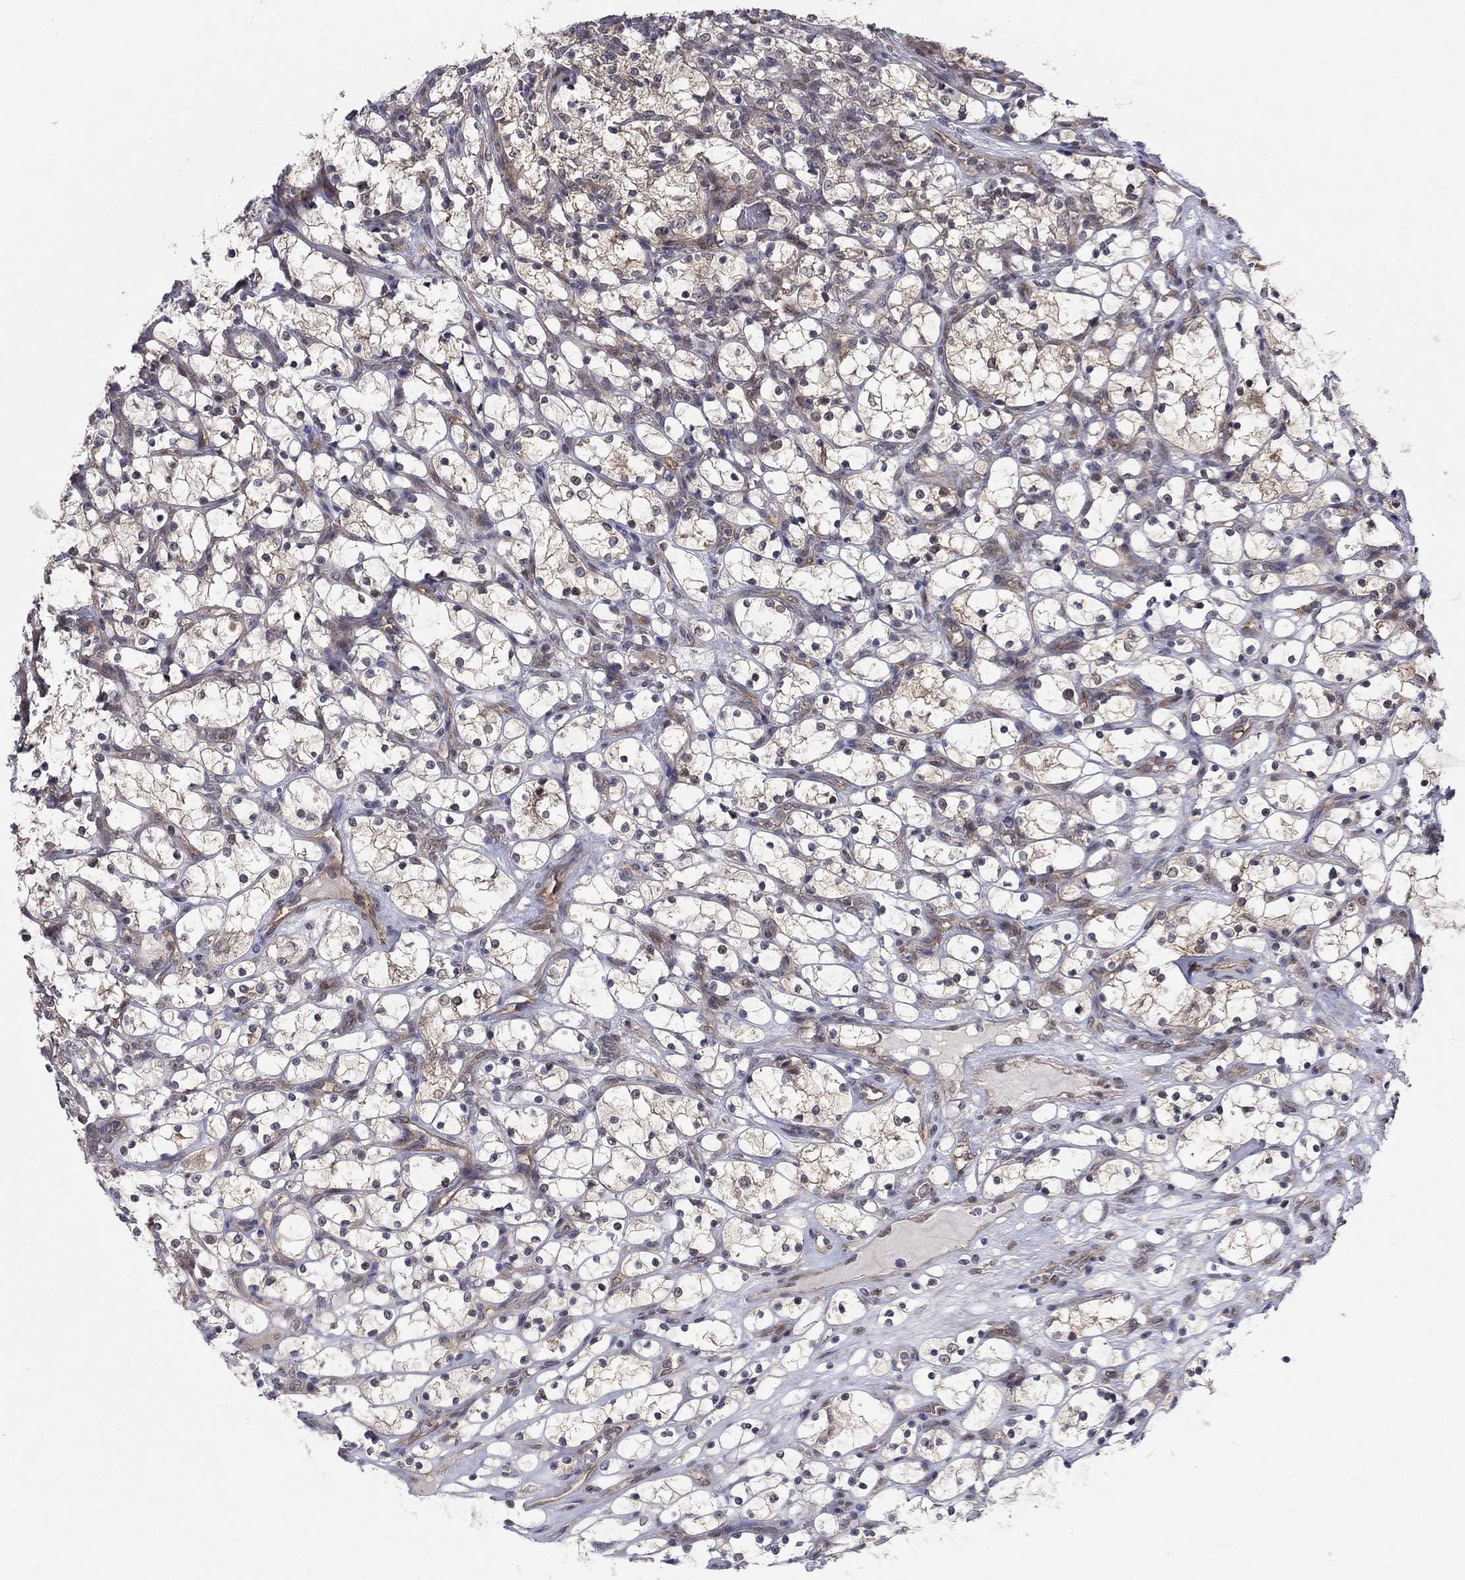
{"staining": {"intensity": "weak", "quantity": "<25%", "location": "cytoplasmic/membranous"}, "tissue": "renal cancer", "cell_type": "Tumor cells", "image_type": "cancer", "snomed": [{"axis": "morphology", "description": "Adenocarcinoma, NOS"}, {"axis": "topography", "description": "Kidney"}], "caption": "IHC of renal cancer shows no staining in tumor cells.", "gene": "PSMC1", "patient": {"sex": "female", "age": 69}}